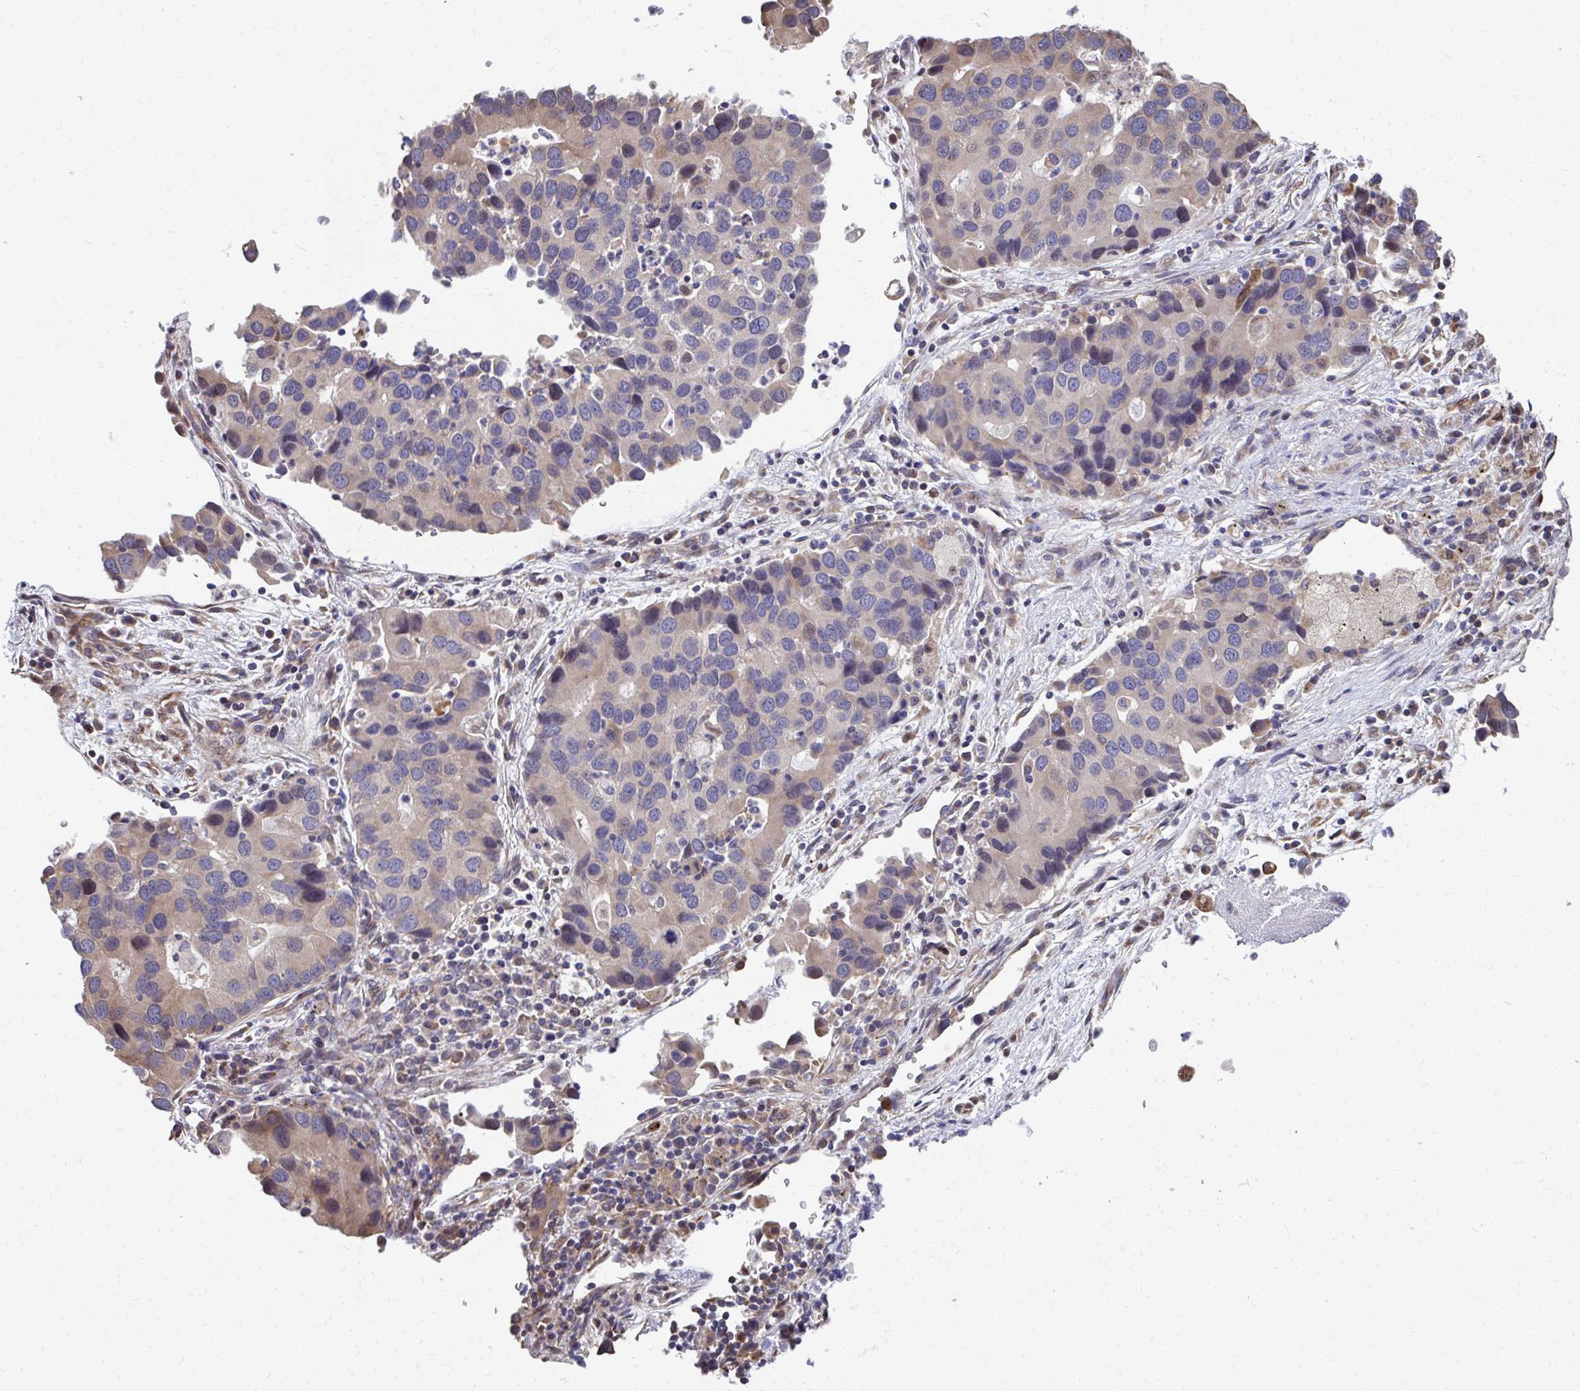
{"staining": {"intensity": "weak", "quantity": "<25%", "location": "cytoplasmic/membranous"}, "tissue": "lung cancer", "cell_type": "Tumor cells", "image_type": "cancer", "snomed": [{"axis": "morphology", "description": "Aneuploidy"}, {"axis": "morphology", "description": "Adenocarcinoma, NOS"}, {"axis": "topography", "description": "Lymph node"}, {"axis": "topography", "description": "Lung"}], "caption": "This is an immunohistochemistry micrograph of human adenocarcinoma (lung). There is no expression in tumor cells.", "gene": "ZNF778", "patient": {"sex": "female", "age": 74}}